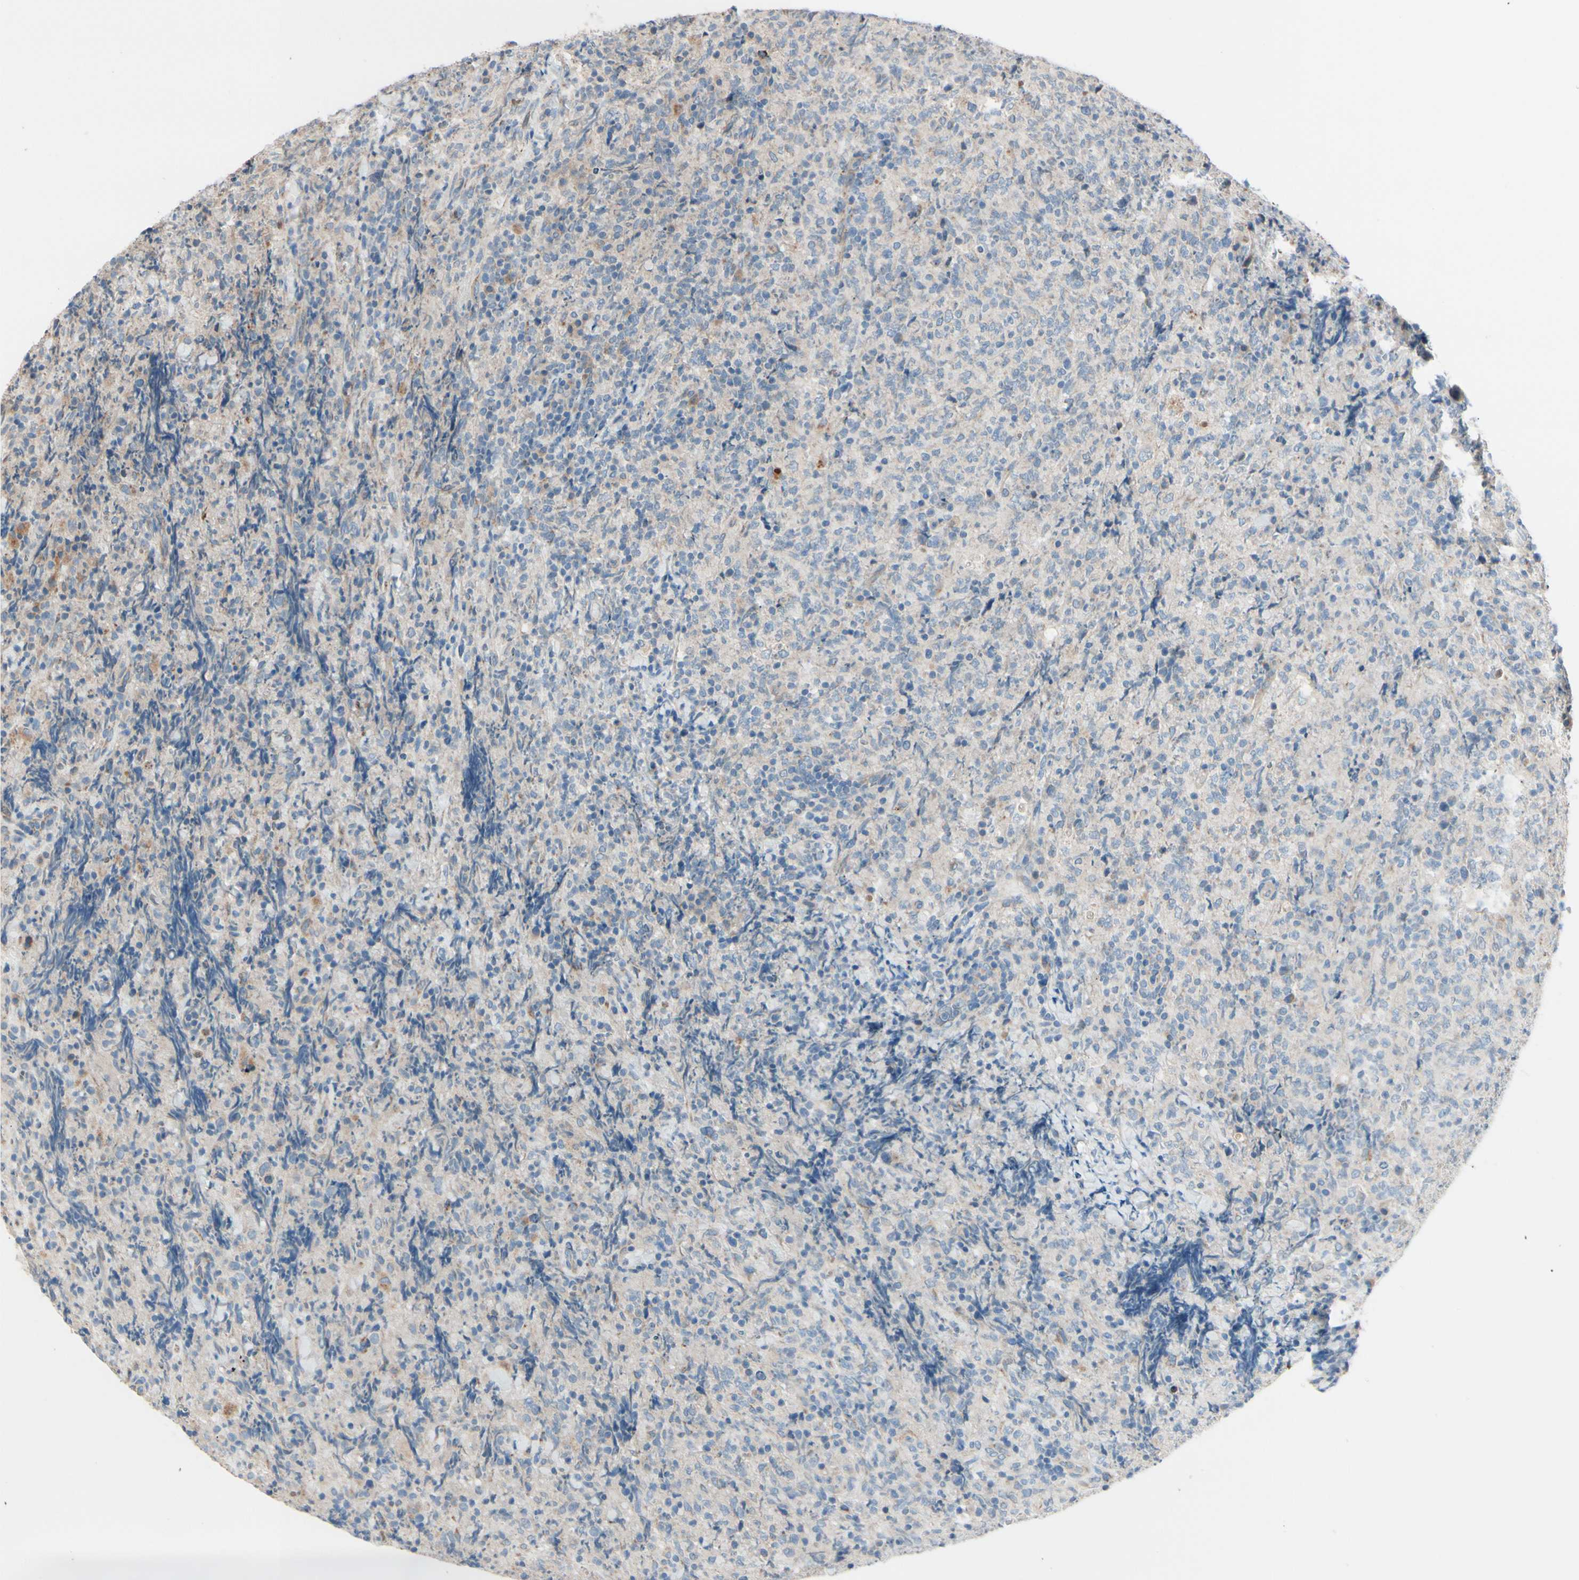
{"staining": {"intensity": "weak", "quantity": ">75%", "location": "cytoplasmic/membranous"}, "tissue": "lymphoma", "cell_type": "Tumor cells", "image_type": "cancer", "snomed": [{"axis": "morphology", "description": "Malignant lymphoma, non-Hodgkin's type, High grade"}, {"axis": "topography", "description": "Tonsil"}], "caption": "Brown immunohistochemical staining in lymphoma displays weak cytoplasmic/membranous staining in about >75% of tumor cells. The staining is performed using DAB (3,3'-diaminobenzidine) brown chromogen to label protein expression. The nuclei are counter-stained blue using hematoxylin.", "gene": "EPHA3", "patient": {"sex": "female", "age": 36}}